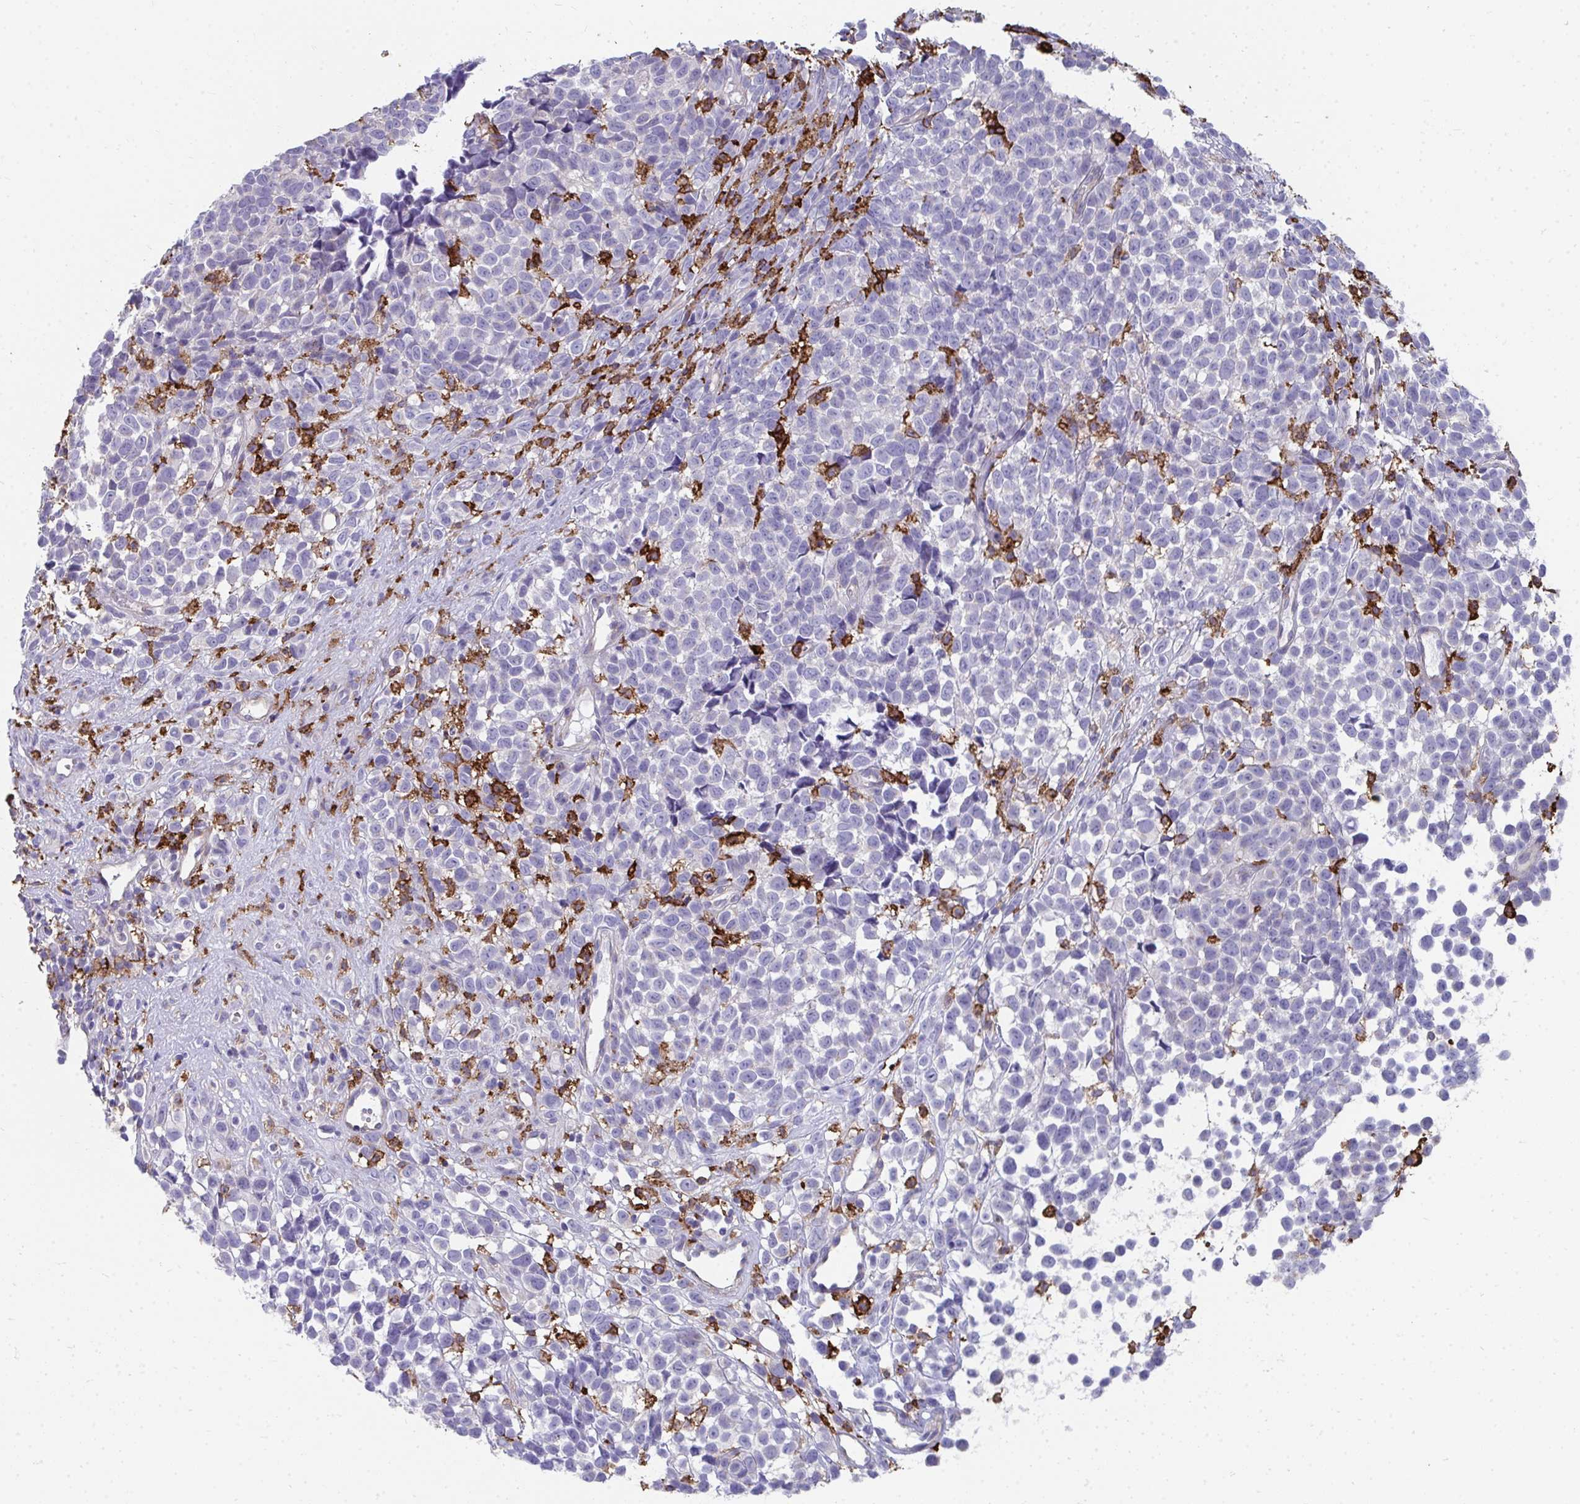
{"staining": {"intensity": "negative", "quantity": "none", "location": "none"}, "tissue": "melanoma", "cell_type": "Tumor cells", "image_type": "cancer", "snomed": [{"axis": "morphology", "description": "Malignant melanoma, NOS"}, {"axis": "topography", "description": "Nose, NOS"}], "caption": "Malignant melanoma was stained to show a protein in brown. There is no significant positivity in tumor cells.", "gene": "CD163", "patient": {"sex": "female", "age": 48}}